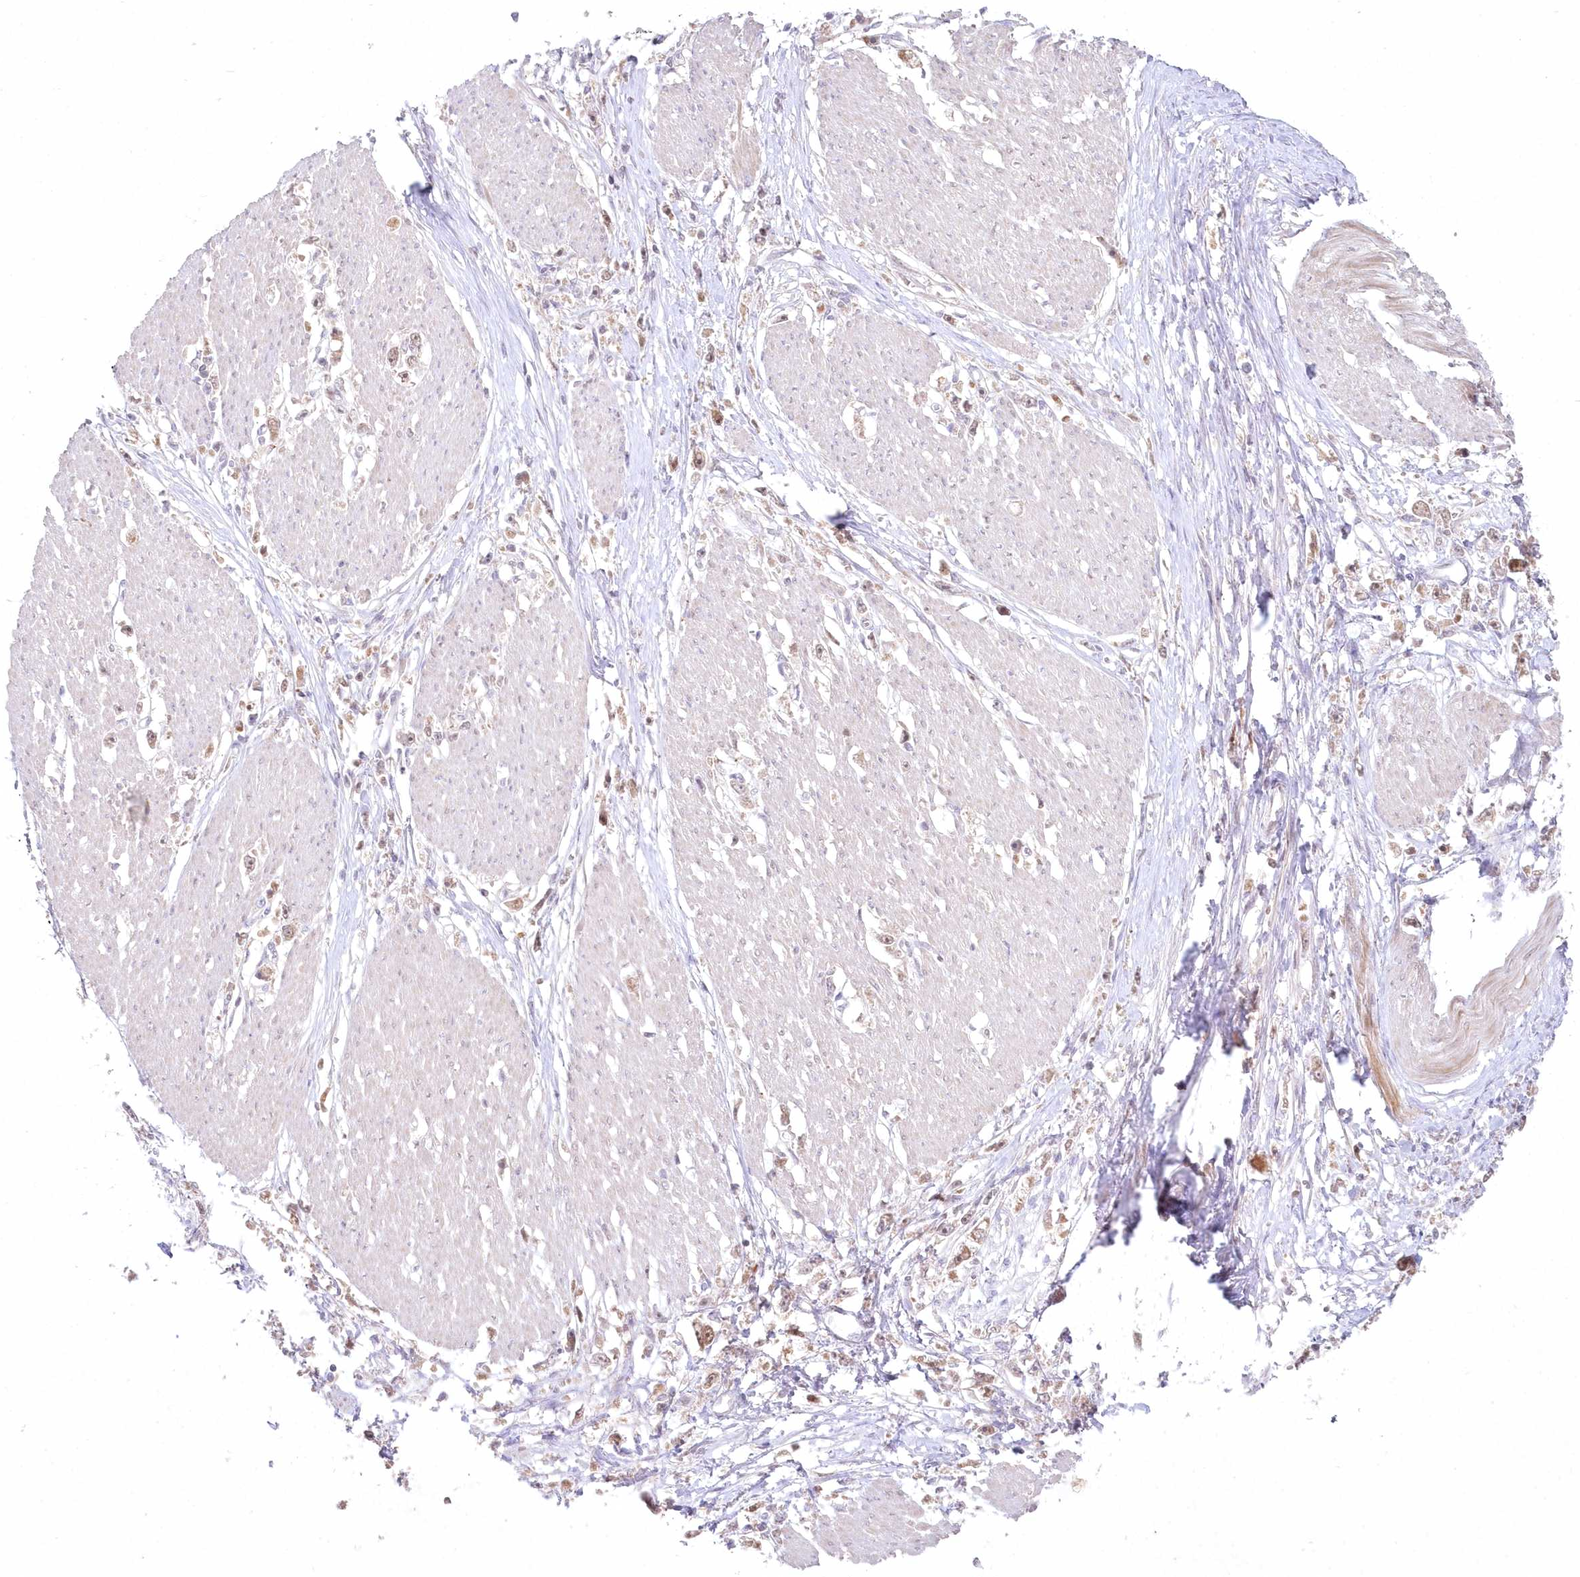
{"staining": {"intensity": "moderate", "quantity": "25%-75%", "location": "cytoplasmic/membranous,nuclear"}, "tissue": "stomach cancer", "cell_type": "Tumor cells", "image_type": "cancer", "snomed": [{"axis": "morphology", "description": "Adenocarcinoma, NOS"}, {"axis": "topography", "description": "Stomach"}], "caption": "A histopathology image showing moderate cytoplasmic/membranous and nuclear staining in approximately 25%-75% of tumor cells in stomach cancer, as visualized by brown immunohistochemical staining.", "gene": "ASCC1", "patient": {"sex": "female", "age": 59}}